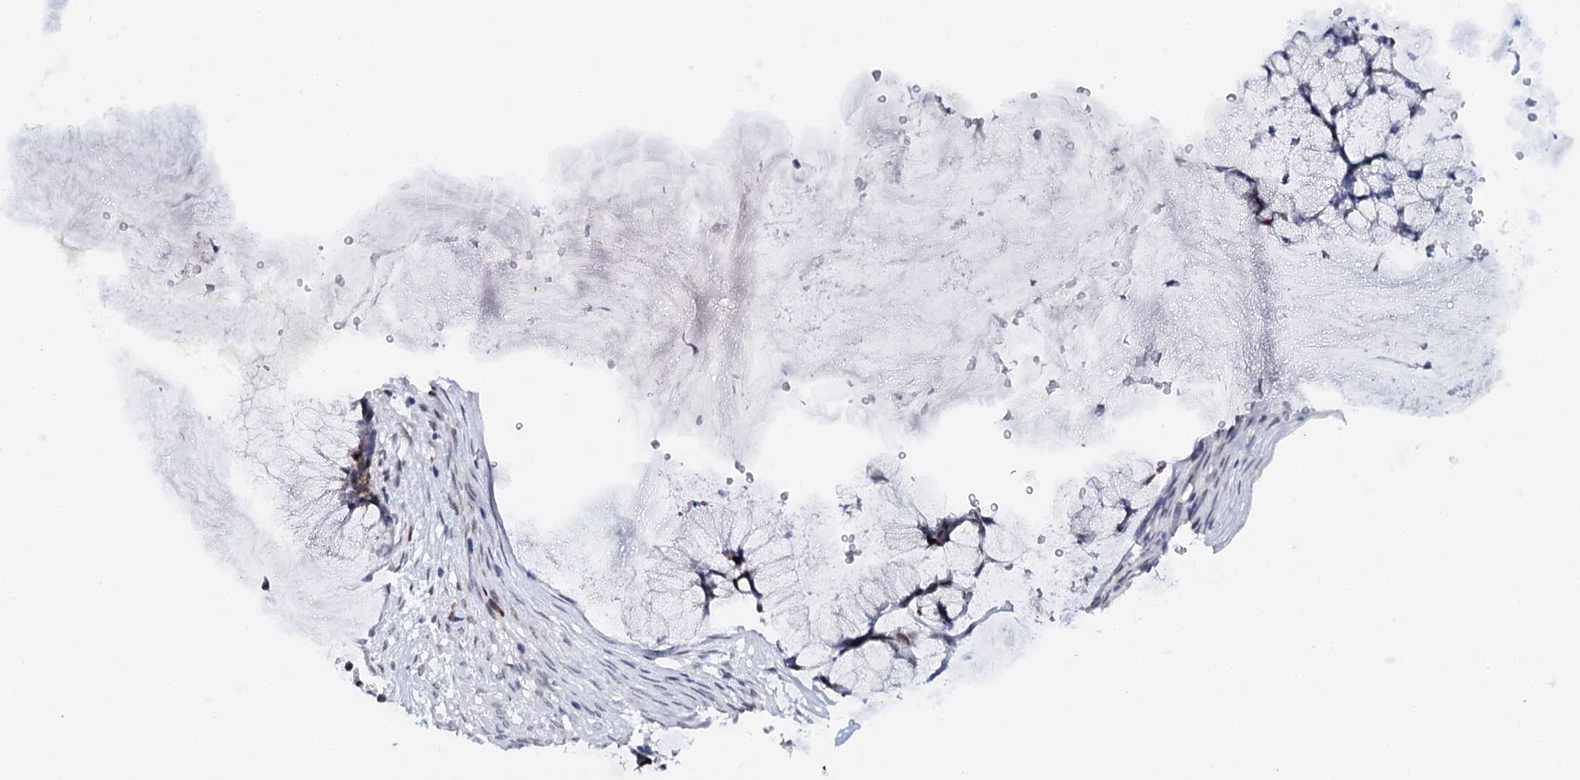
{"staining": {"intensity": "negative", "quantity": "none", "location": "none"}, "tissue": "ovarian cancer", "cell_type": "Tumor cells", "image_type": "cancer", "snomed": [{"axis": "morphology", "description": "Cystadenocarcinoma, mucinous, NOS"}, {"axis": "topography", "description": "Ovary"}], "caption": "Human ovarian cancer stained for a protein using IHC exhibits no expression in tumor cells.", "gene": "TP53", "patient": {"sex": "female", "age": 42}}